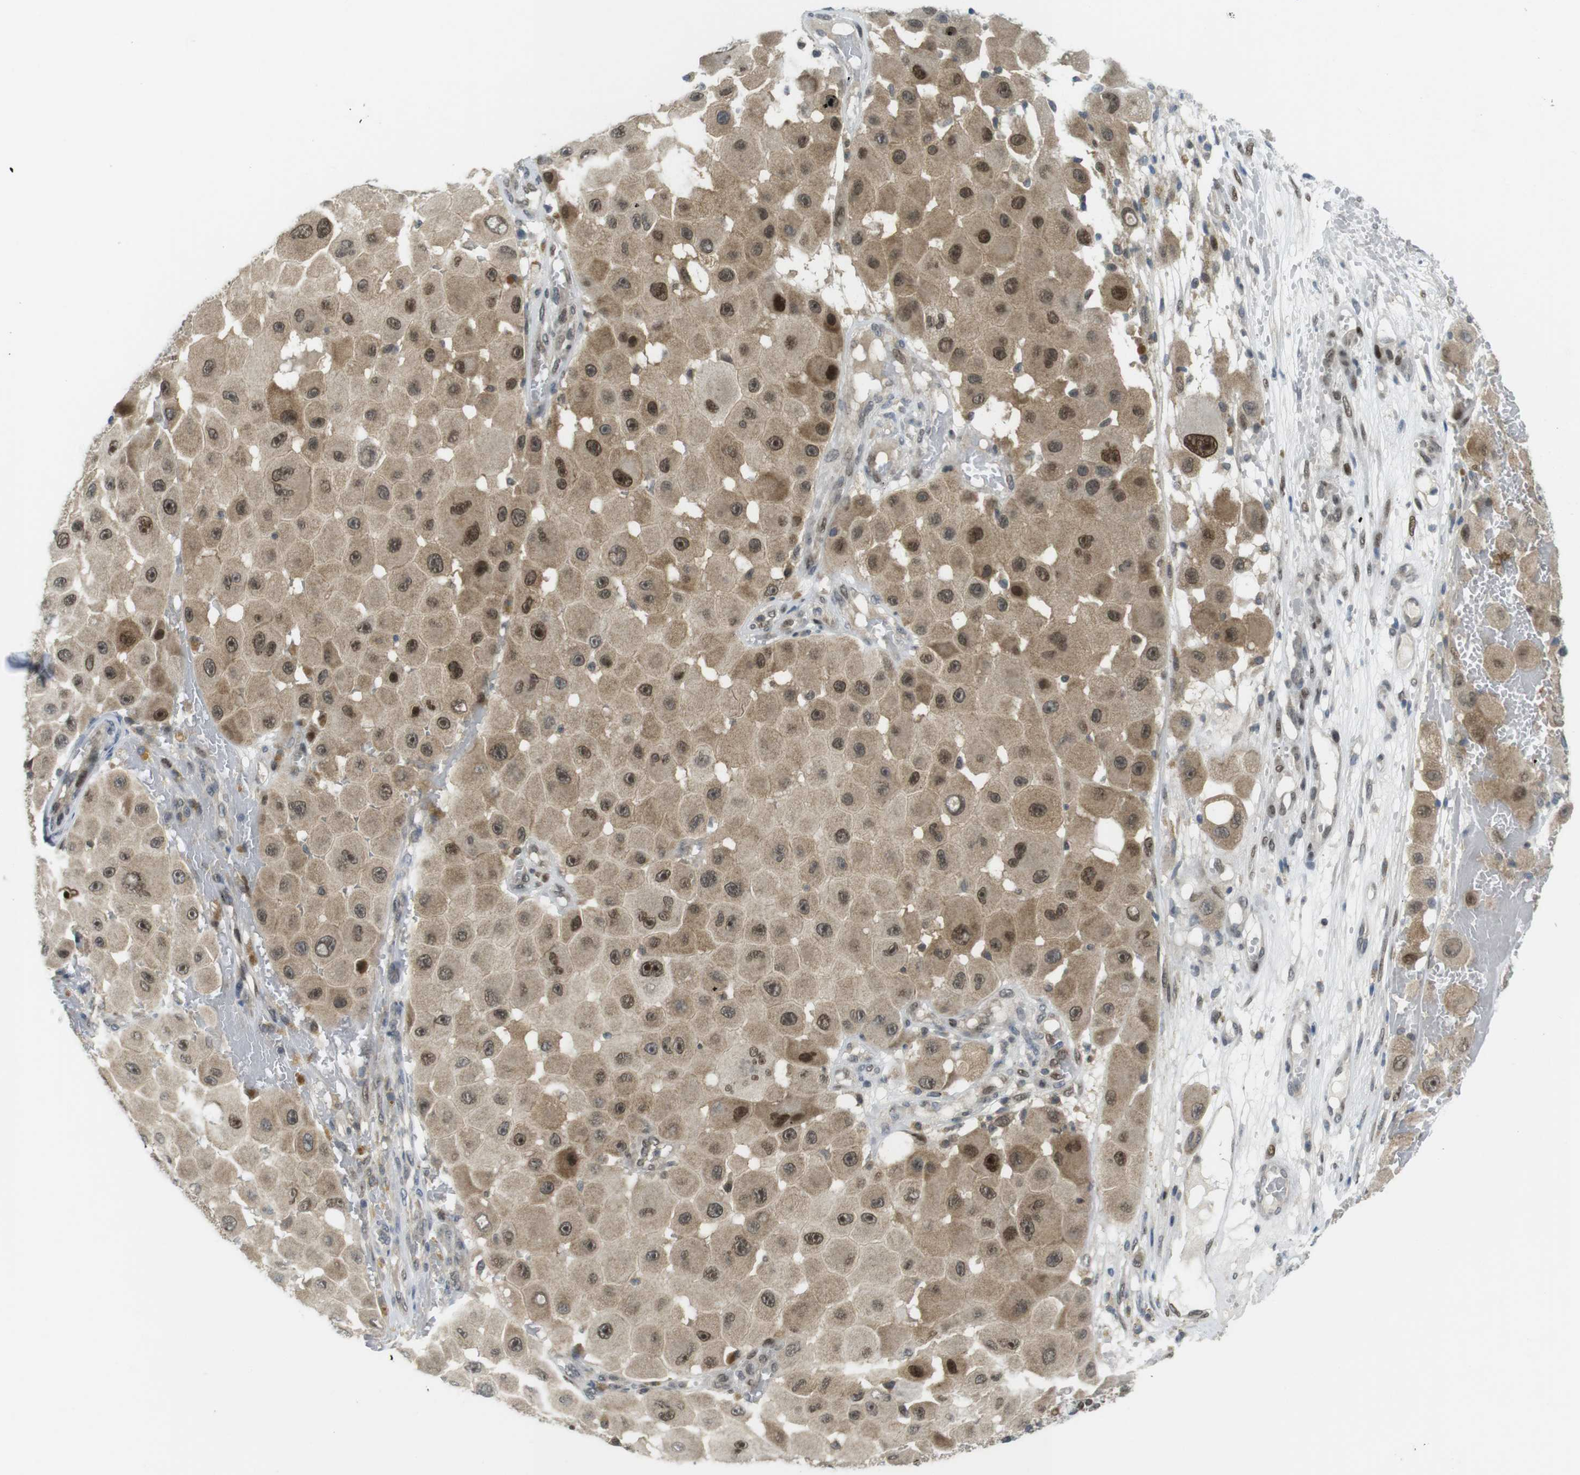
{"staining": {"intensity": "moderate", "quantity": ">75%", "location": "cytoplasmic/membranous,nuclear"}, "tissue": "melanoma", "cell_type": "Tumor cells", "image_type": "cancer", "snomed": [{"axis": "morphology", "description": "Malignant melanoma, NOS"}, {"axis": "topography", "description": "Skin"}], "caption": "Protein analysis of malignant melanoma tissue exhibits moderate cytoplasmic/membranous and nuclear expression in about >75% of tumor cells.", "gene": "RCC1", "patient": {"sex": "female", "age": 81}}